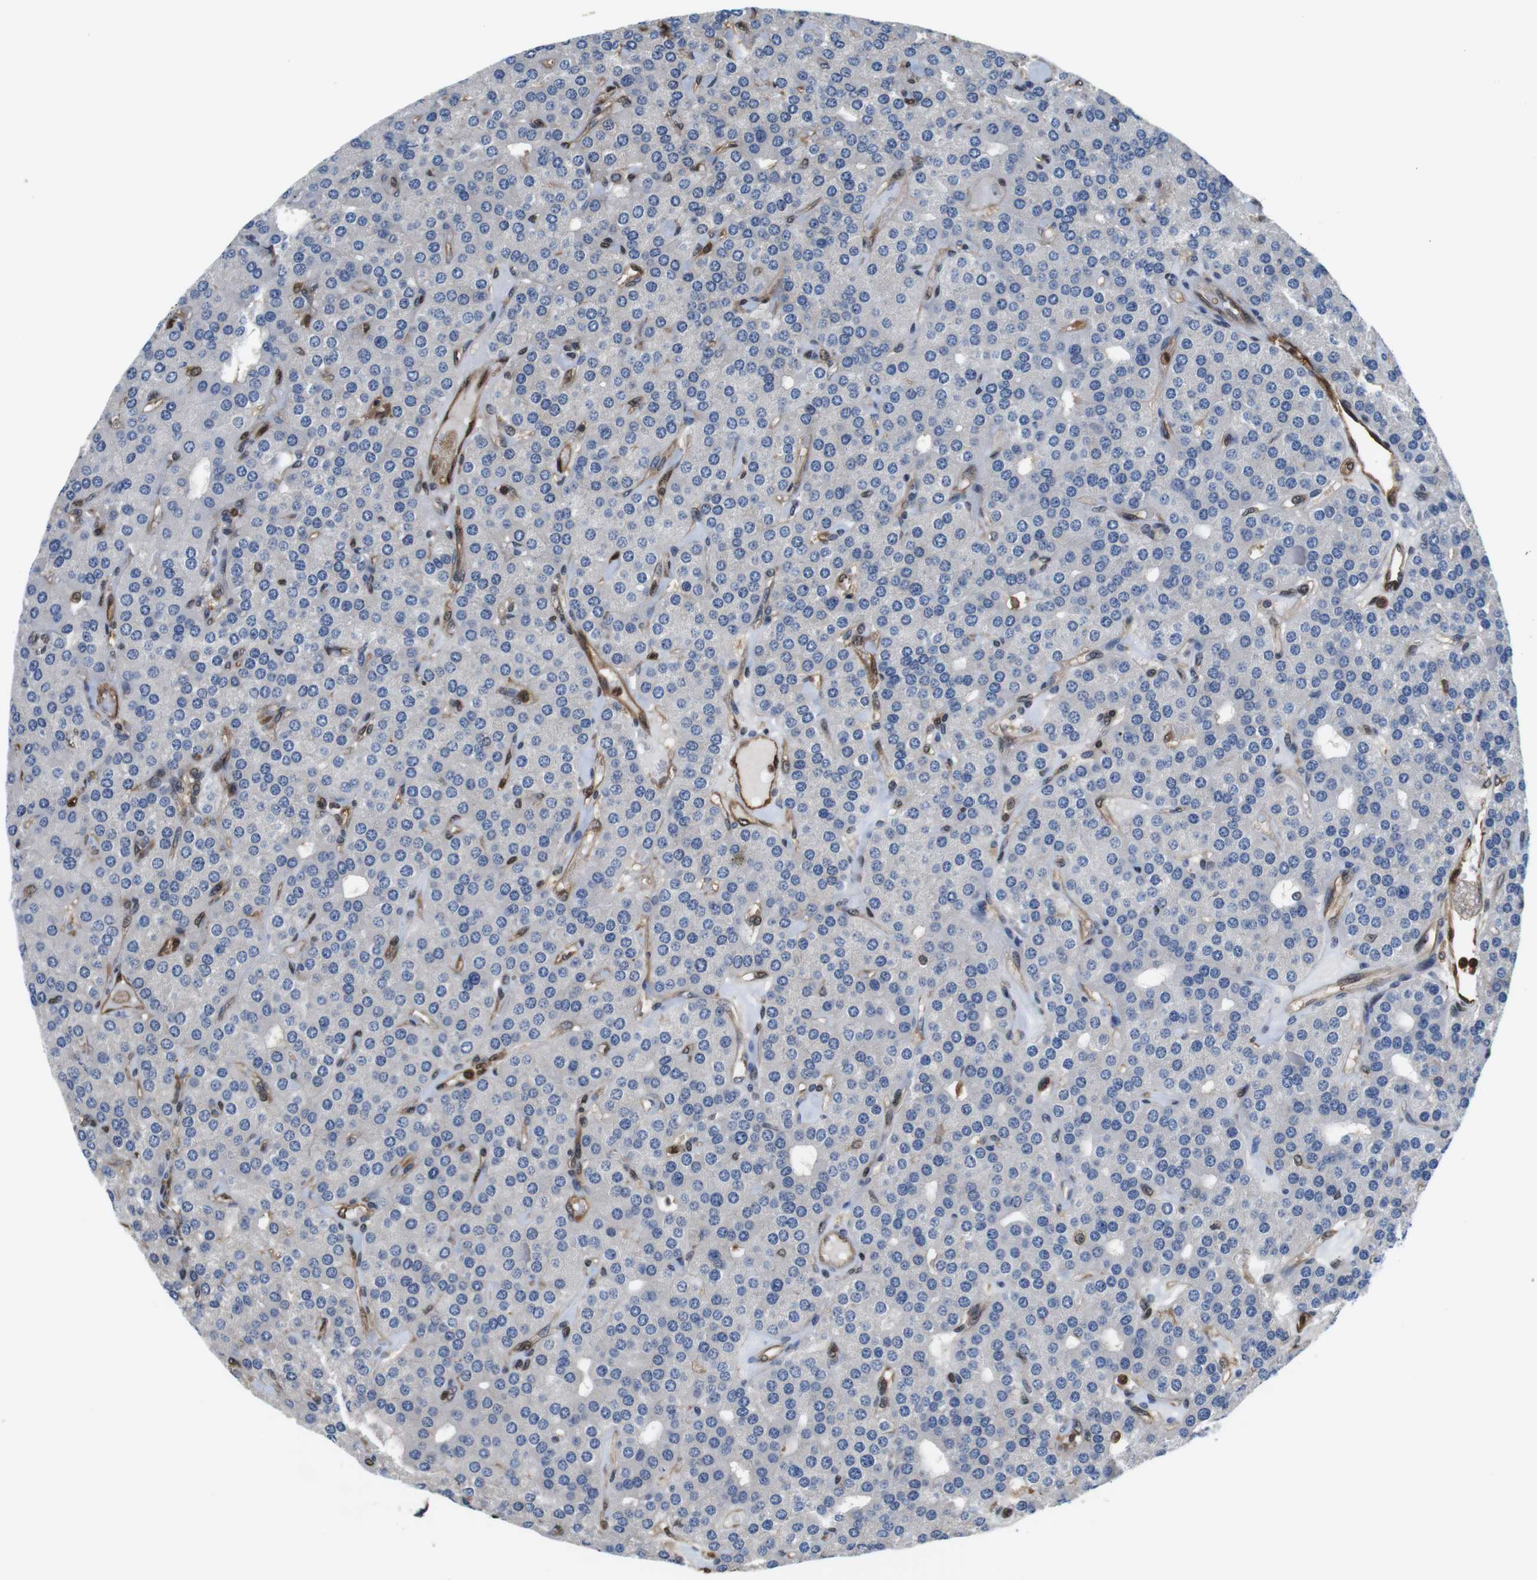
{"staining": {"intensity": "negative", "quantity": "none", "location": "none"}, "tissue": "parathyroid gland", "cell_type": "Glandular cells", "image_type": "normal", "snomed": [{"axis": "morphology", "description": "Normal tissue, NOS"}, {"axis": "morphology", "description": "Adenoma, NOS"}, {"axis": "topography", "description": "Parathyroid gland"}], "caption": "The photomicrograph reveals no staining of glandular cells in normal parathyroid gland.", "gene": "LDHA", "patient": {"sex": "female", "age": 86}}